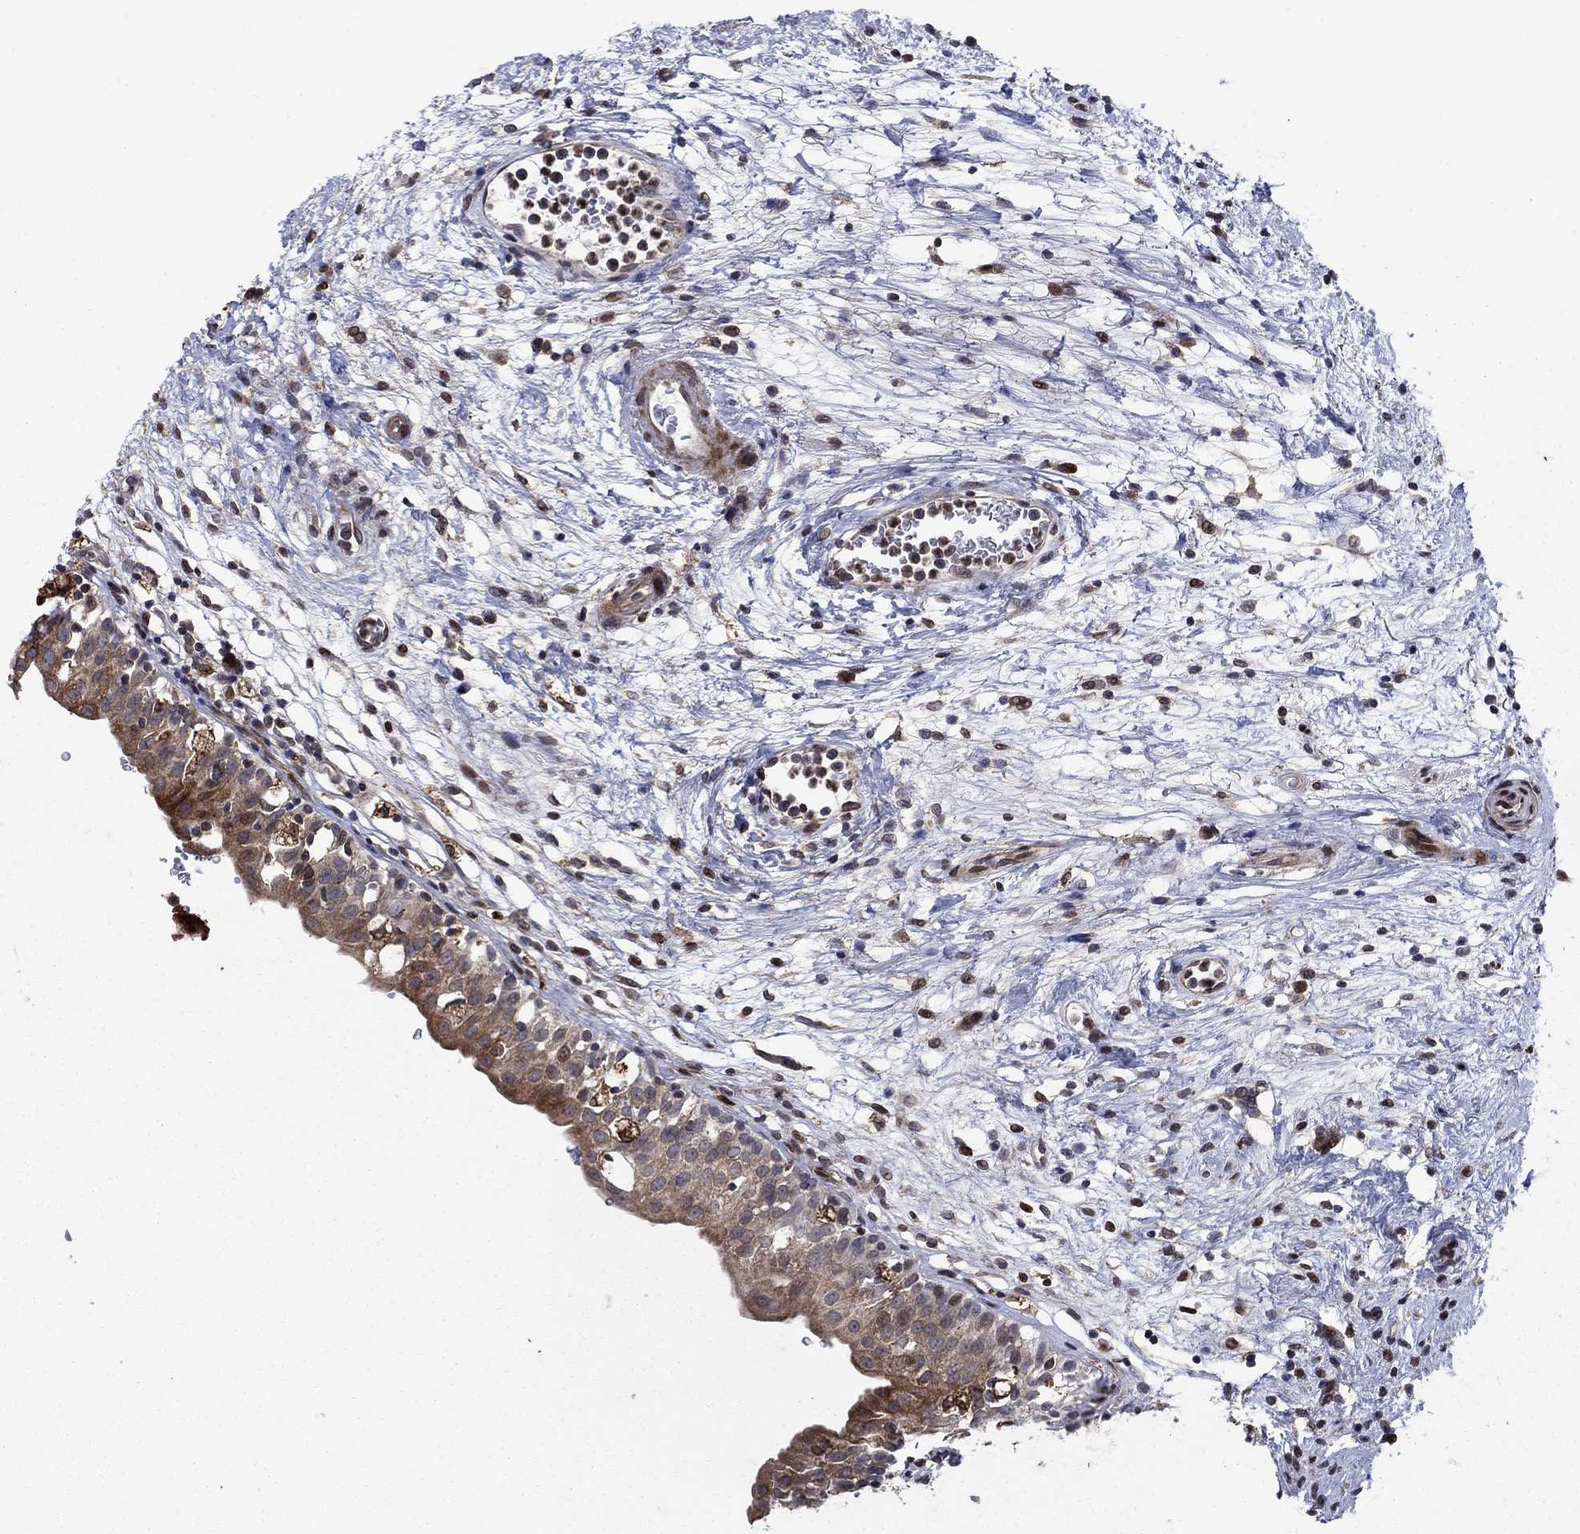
{"staining": {"intensity": "moderate", "quantity": "25%-75%", "location": "cytoplasmic/membranous"}, "tissue": "urinary bladder", "cell_type": "Urothelial cells", "image_type": "normal", "snomed": [{"axis": "morphology", "description": "Normal tissue, NOS"}, {"axis": "topography", "description": "Urinary bladder"}], "caption": "Protein staining demonstrates moderate cytoplasmic/membranous expression in about 25%-75% of urothelial cells in normal urinary bladder. (DAB (3,3'-diaminobenzidine) = brown stain, brightfield microscopy at high magnification).", "gene": "DHRS7", "patient": {"sex": "male", "age": 76}}